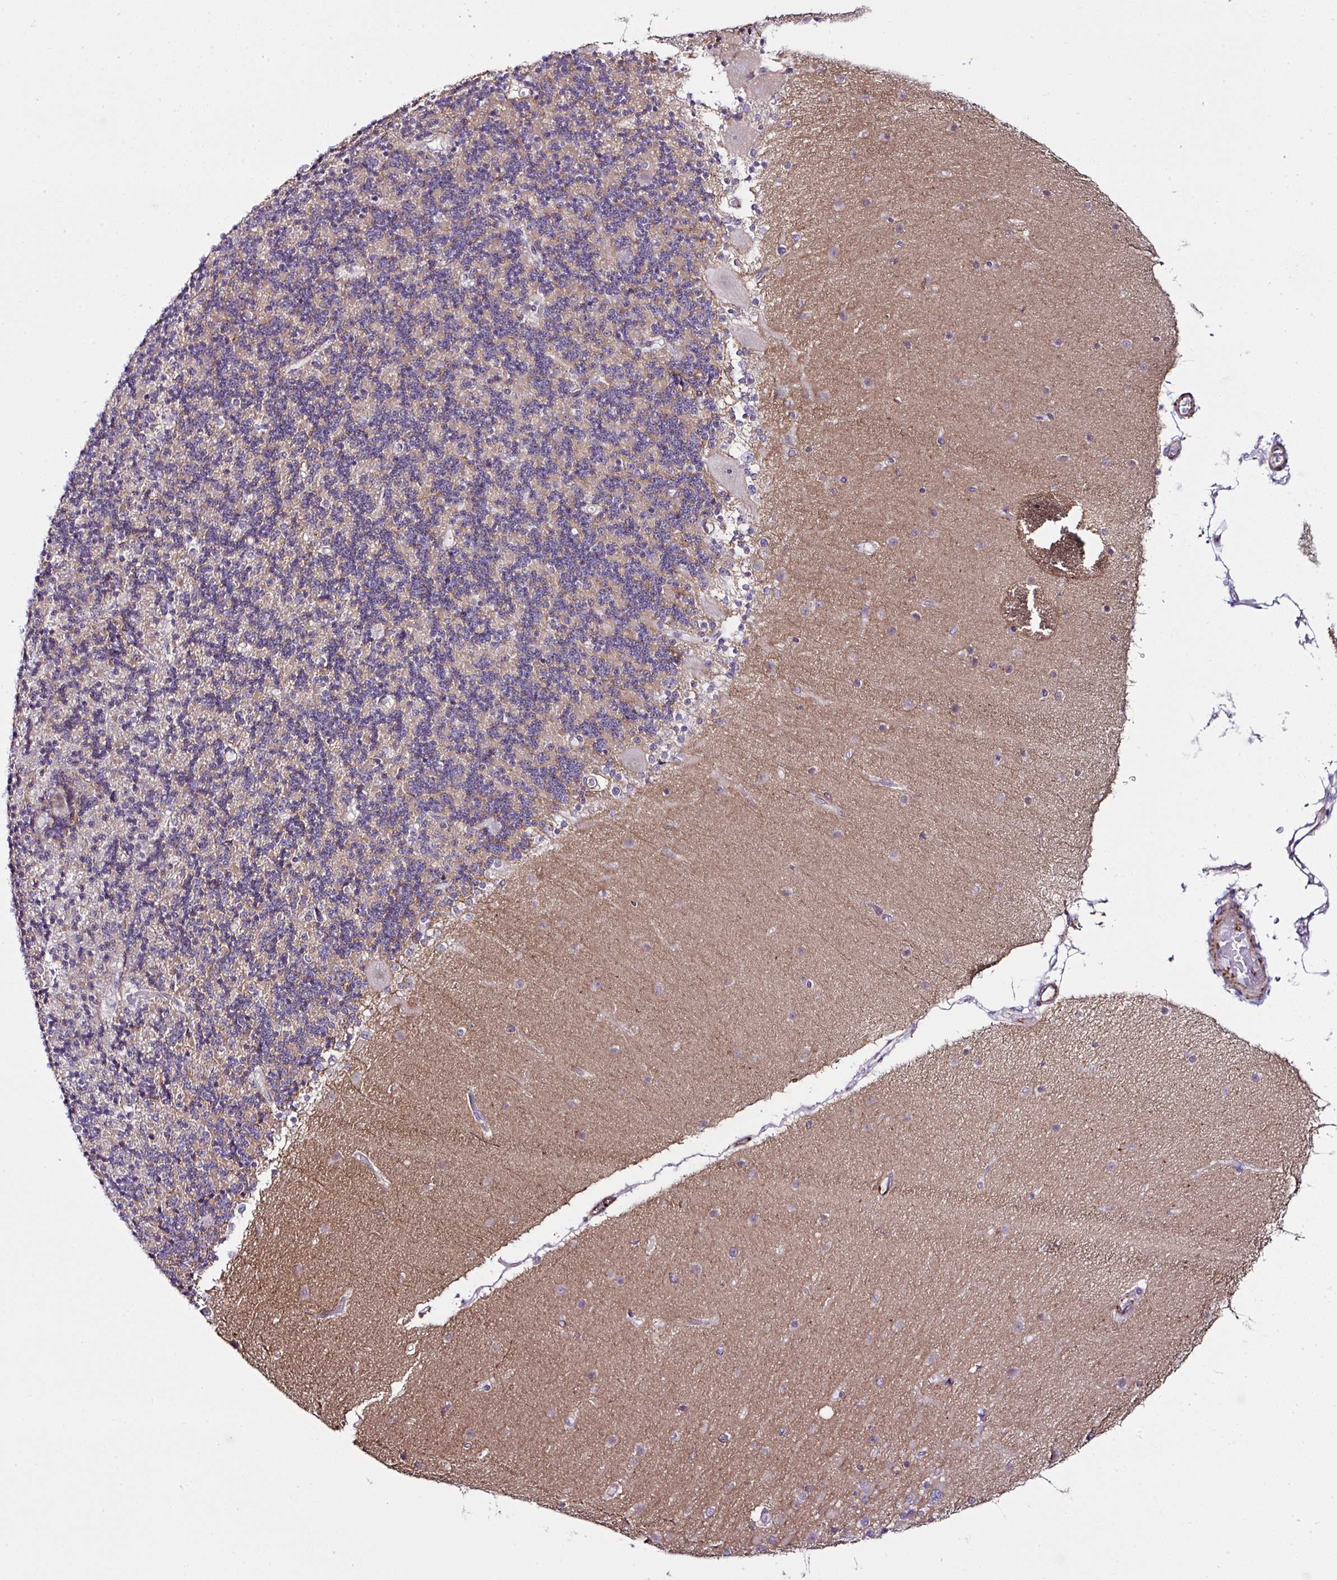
{"staining": {"intensity": "negative", "quantity": "none", "location": "none"}, "tissue": "cerebellum", "cell_type": "Cells in granular layer", "image_type": "normal", "snomed": [{"axis": "morphology", "description": "Normal tissue, NOS"}, {"axis": "topography", "description": "Cerebellum"}], "caption": "Cerebellum was stained to show a protein in brown. There is no significant expression in cells in granular layer.", "gene": "FBXO34", "patient": {"sex": "female", "age": 54}}